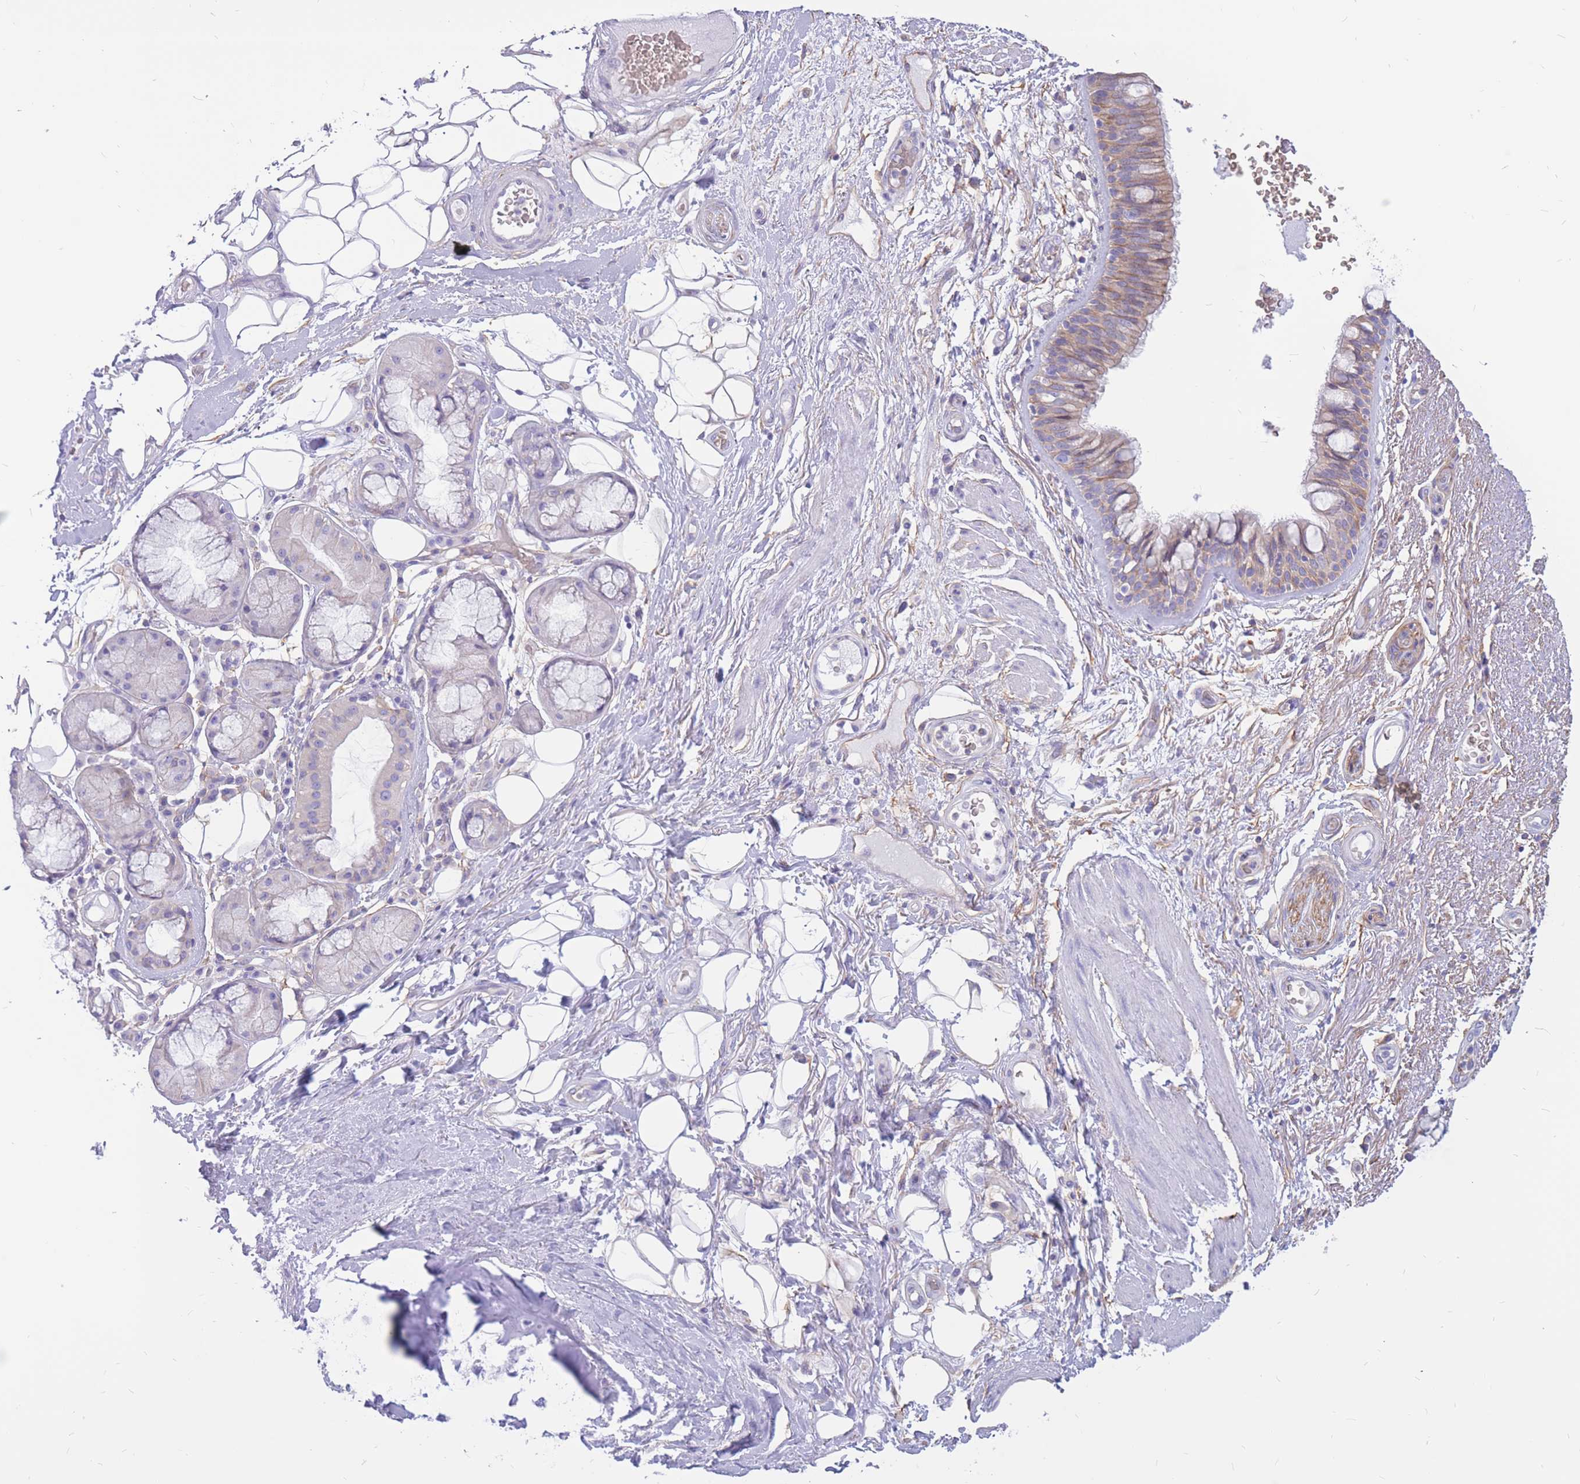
{"staining": {"intensity": "weak", "quantity": "25%-75%", "location": "cytoplasmic/membranous"}, "tissue": "bronchus", "cell_type": "Respiratory epithelial cells", "image_type": "normal", "snomed": [{"axis": "morphology", "description": "Normal tissue, NOS"}, {"axis": "morphology", "description": "Squamous cell carcinoma, NOS"}, {"axis": "topography", "description": "Lymph node"}, {"axis": "topography", "description": "Bronchus"}, {"axis": "topography", "description": "Lung"}], "caption": "Brown immunohistochemical staining in benign bronchus displays weak cytoplasmic/membranous staining in about 25%-75% of respiratory epithelial cells.", "gene": "ADD2", "patient": {"sex": "male", "age": 66}}